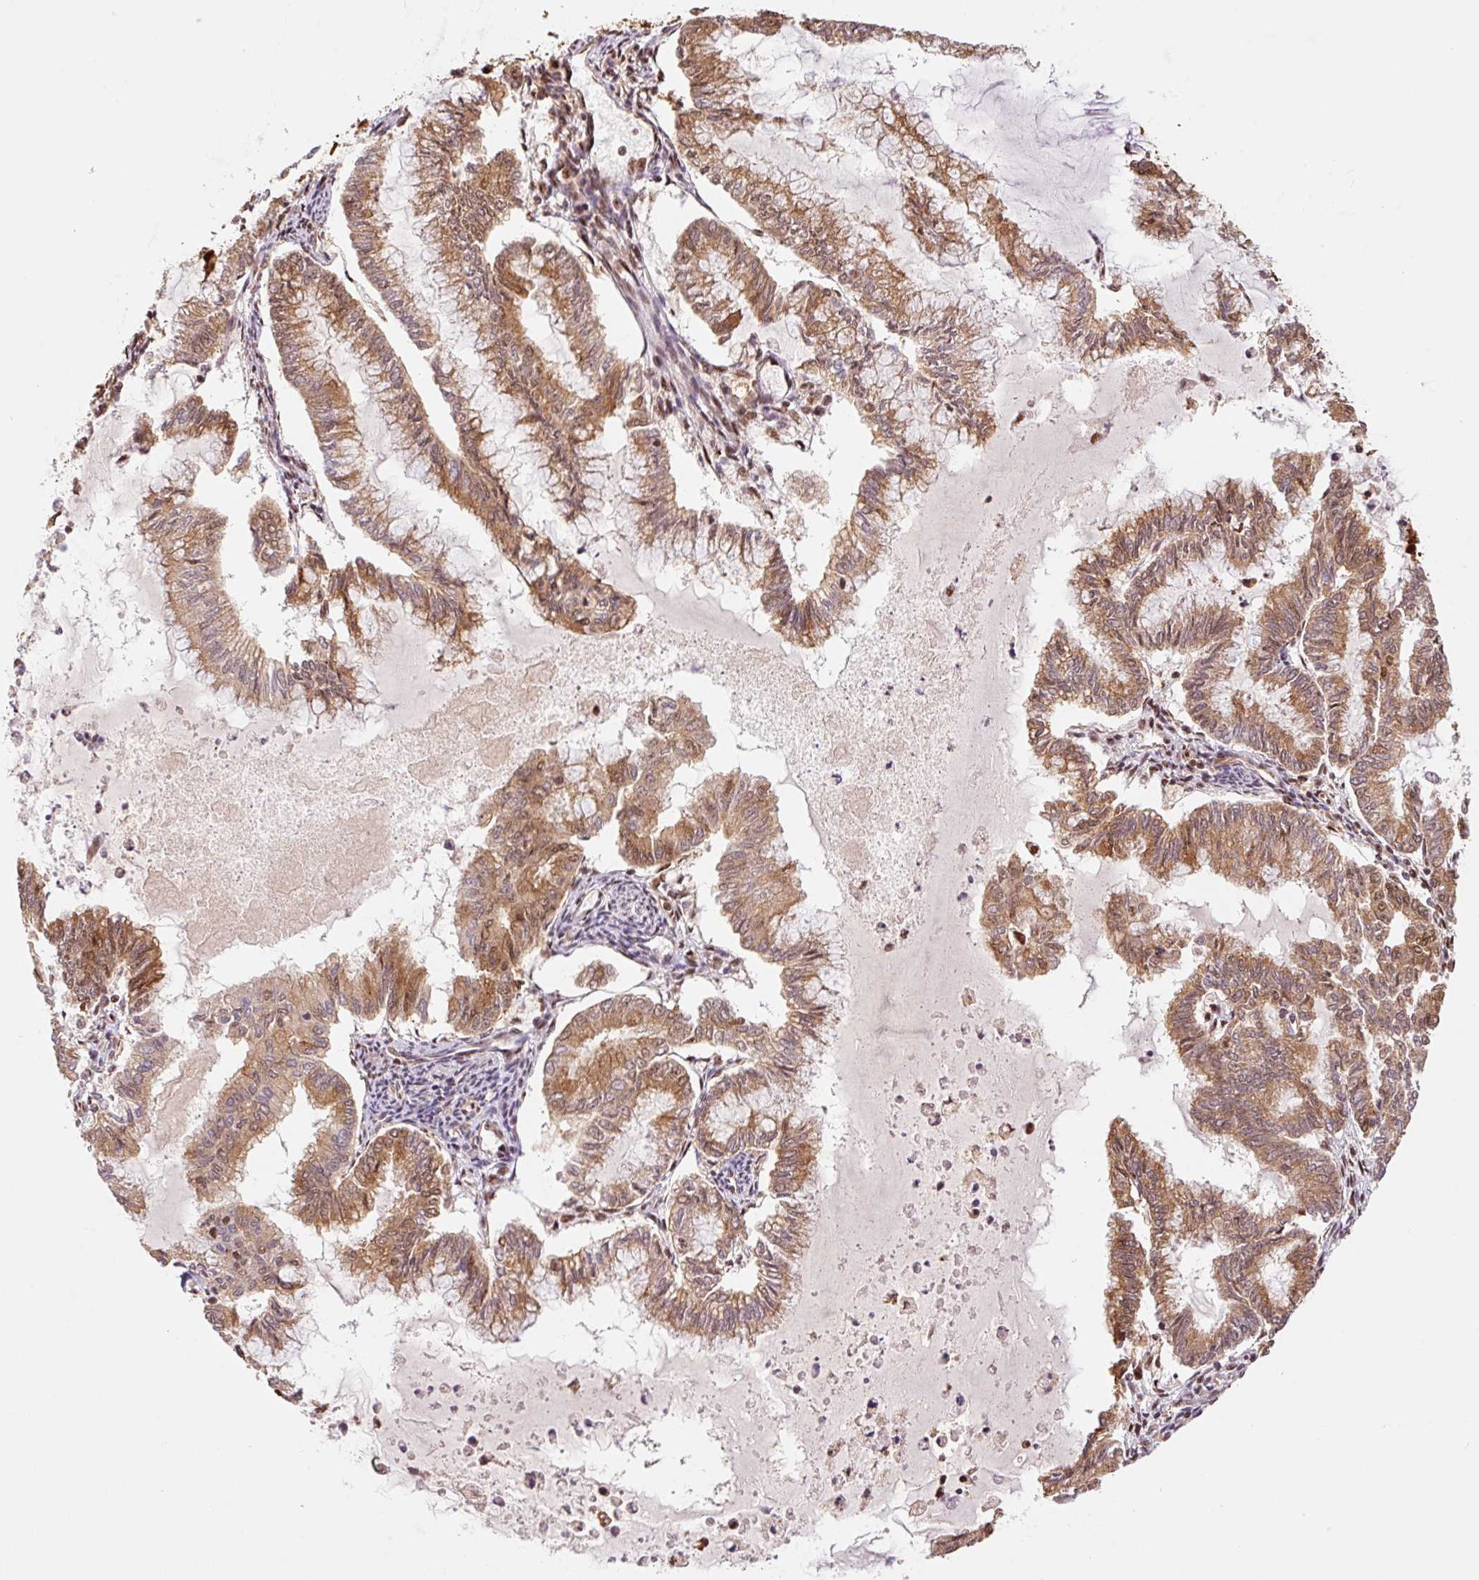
{"staining": {"intensity": "moderate", "quantity": ">75%", "location": "cytoplasmic/membranous,nuclear"}, "tissue": "endometrial cancer", "cell_type": "Tumor cells", "image_type": "cancer", "snomed": [{"axis": "morphology", "description": "Adenocarcinoma, NOS"}, {"axis": "topography", "description": "Endometrium"}], "caption": "The micrograph reveals staining of endometrial adenocarcinoma, revealing moderate cytoplasmic/membranous and nuclear protein positivity (brown color) within tumor cells.", "gene": "GPR139", "patient": {"sex": "female", "age": 79}}